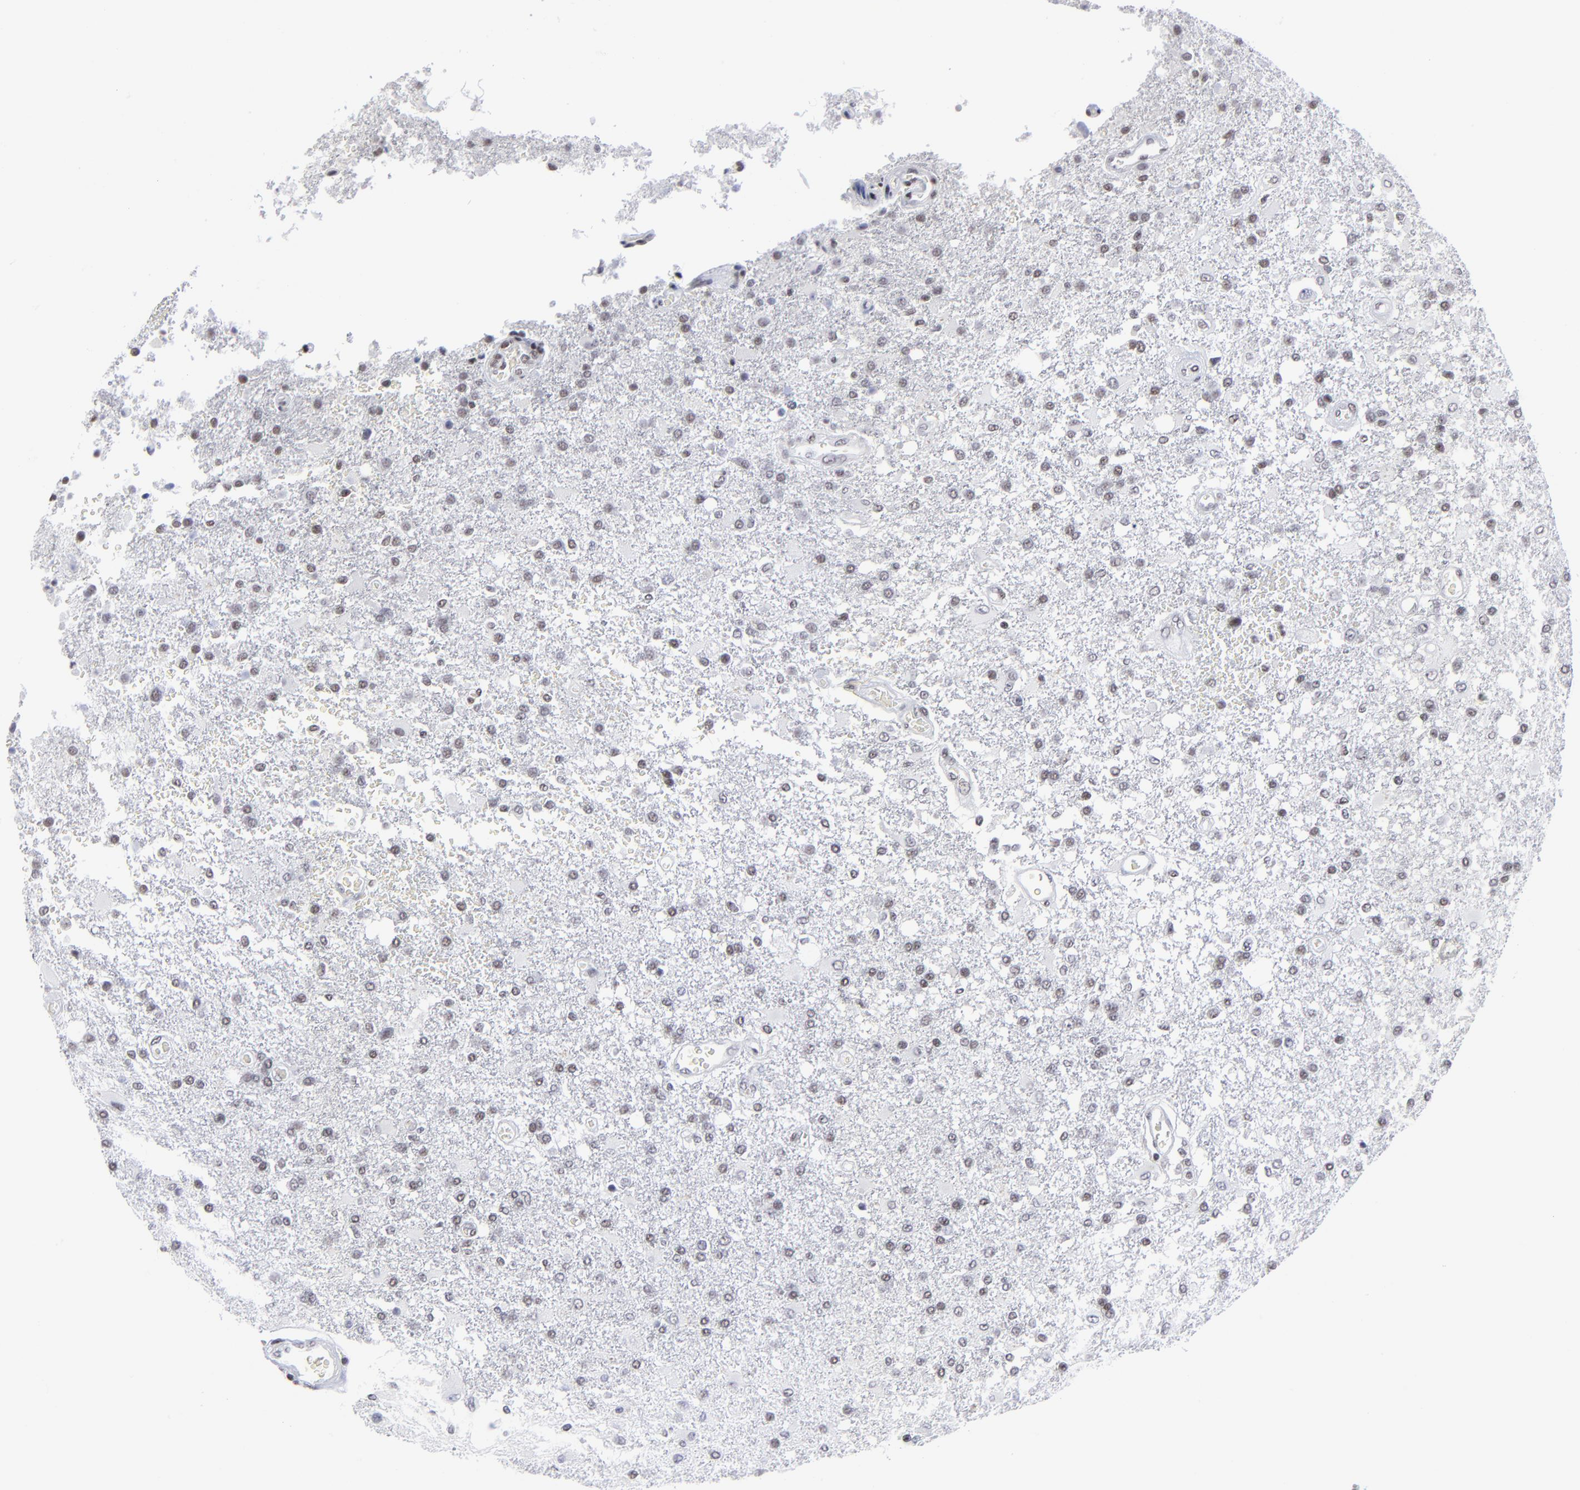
{"staining": {"intensity": "weak", "quantity": "25%-75%", "location": "nuclear"}, "tissue": "glioma", "cell_type": "Tumor cells", "image_type": "cancer", "snomed": [{"axis": "morphology", "description": "Glioma, malignant, High grade"}, {"axis": "topography", "description": "Cerebral cortex"}], "caption": "This photomicrograph displays immunohistochemistry (IHC) staining of glioma, with low weak nuclear positivity in about 25%-75% of tumor cells.", "gene": "SP2", "patient": {"sex": "male", "age": 79}}